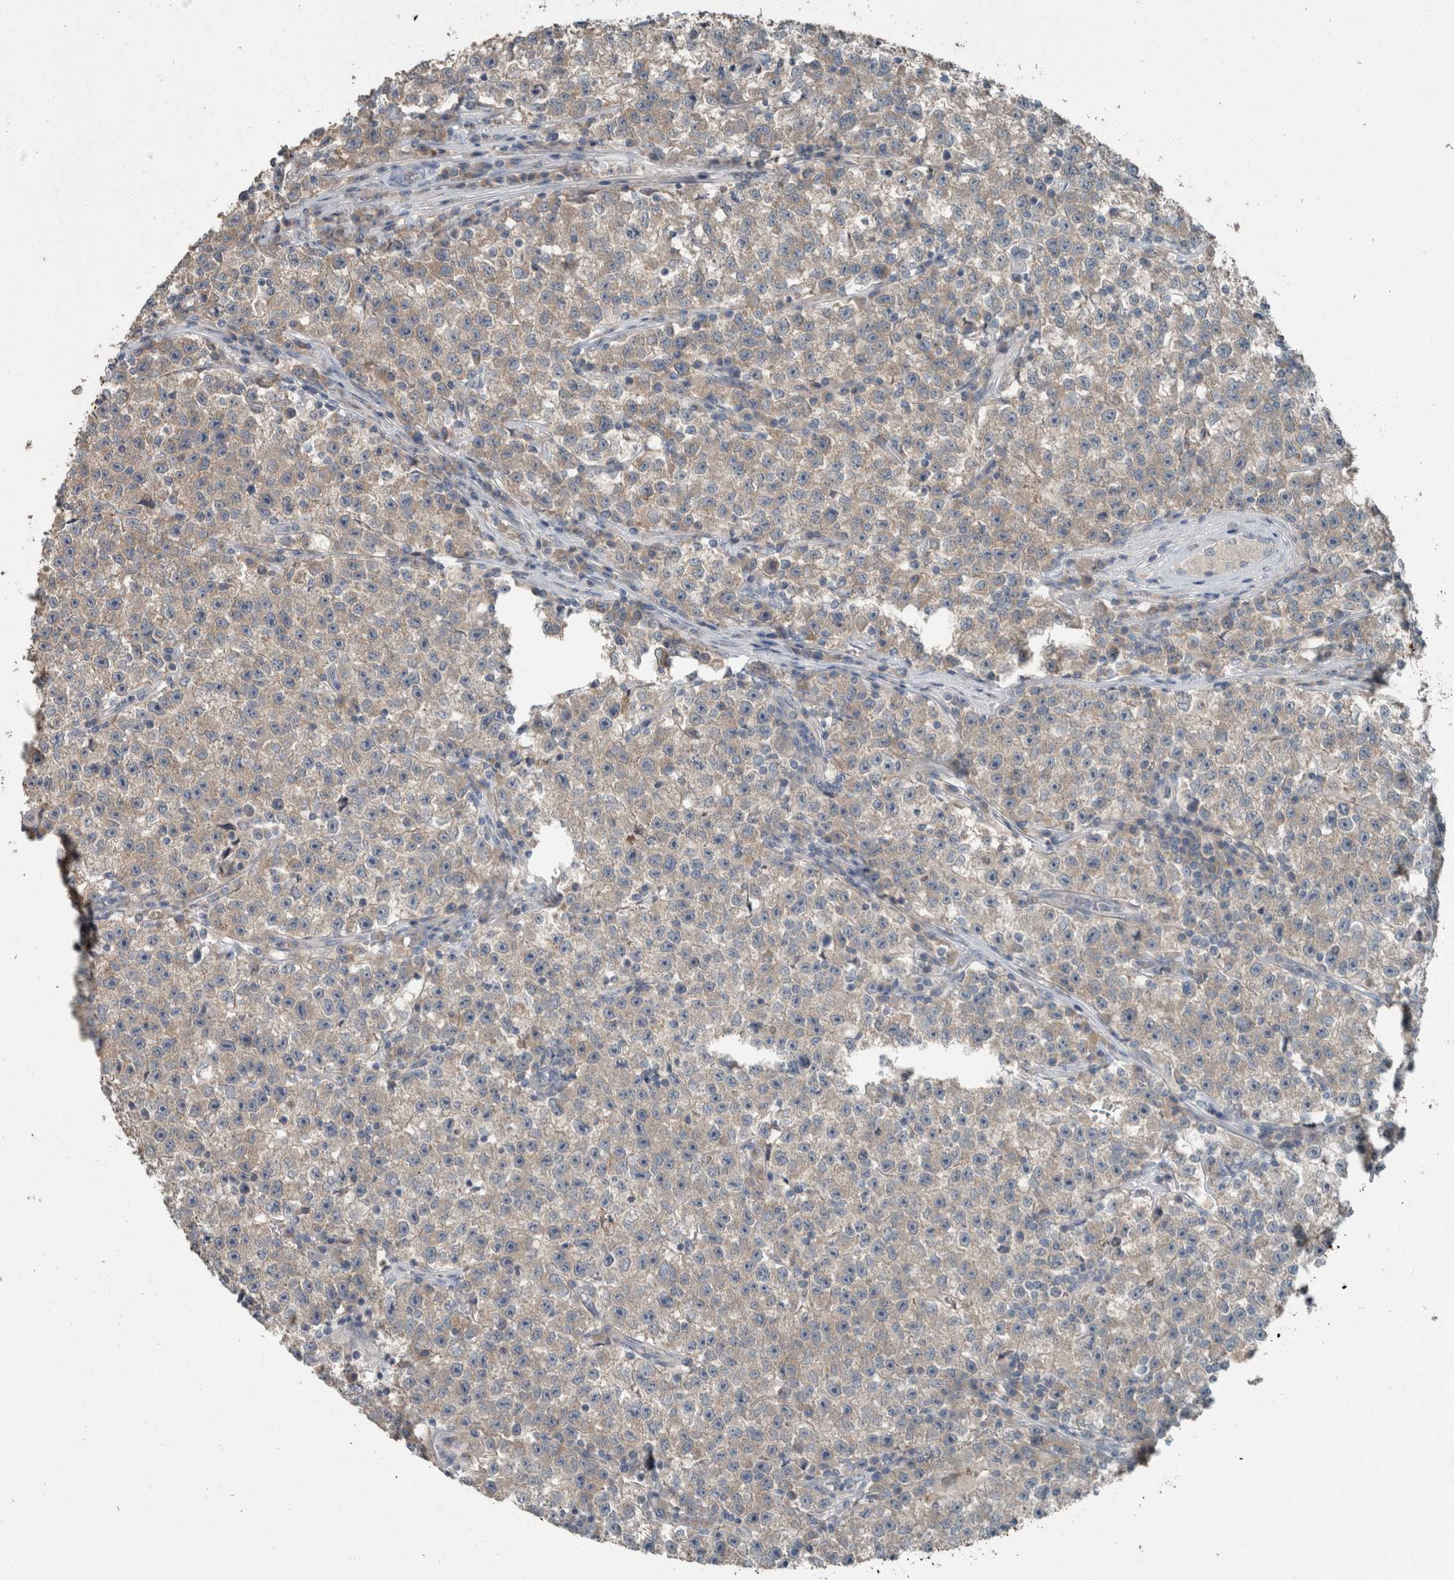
{"staining": {"intensity": "weak", "quantity": "25%-75%", "location": "cytoplasmic/membranous"}, "tissue": "testis cancer", "cell_type": "Tumor cells", "image_type": "cancer", "snomed": [{"axis": "morphology", "description": "Seminoma, NOS"}, {"axis": "topography", "description": "Testis"}], "caption": "A photomicrograph of testis seminoma stained for a protein demonstrates weak cytoplasmic/membranous brown staining in tumor cells.", "gene": "KNTC1", "patient": {"sex": "male", "age": 22}}